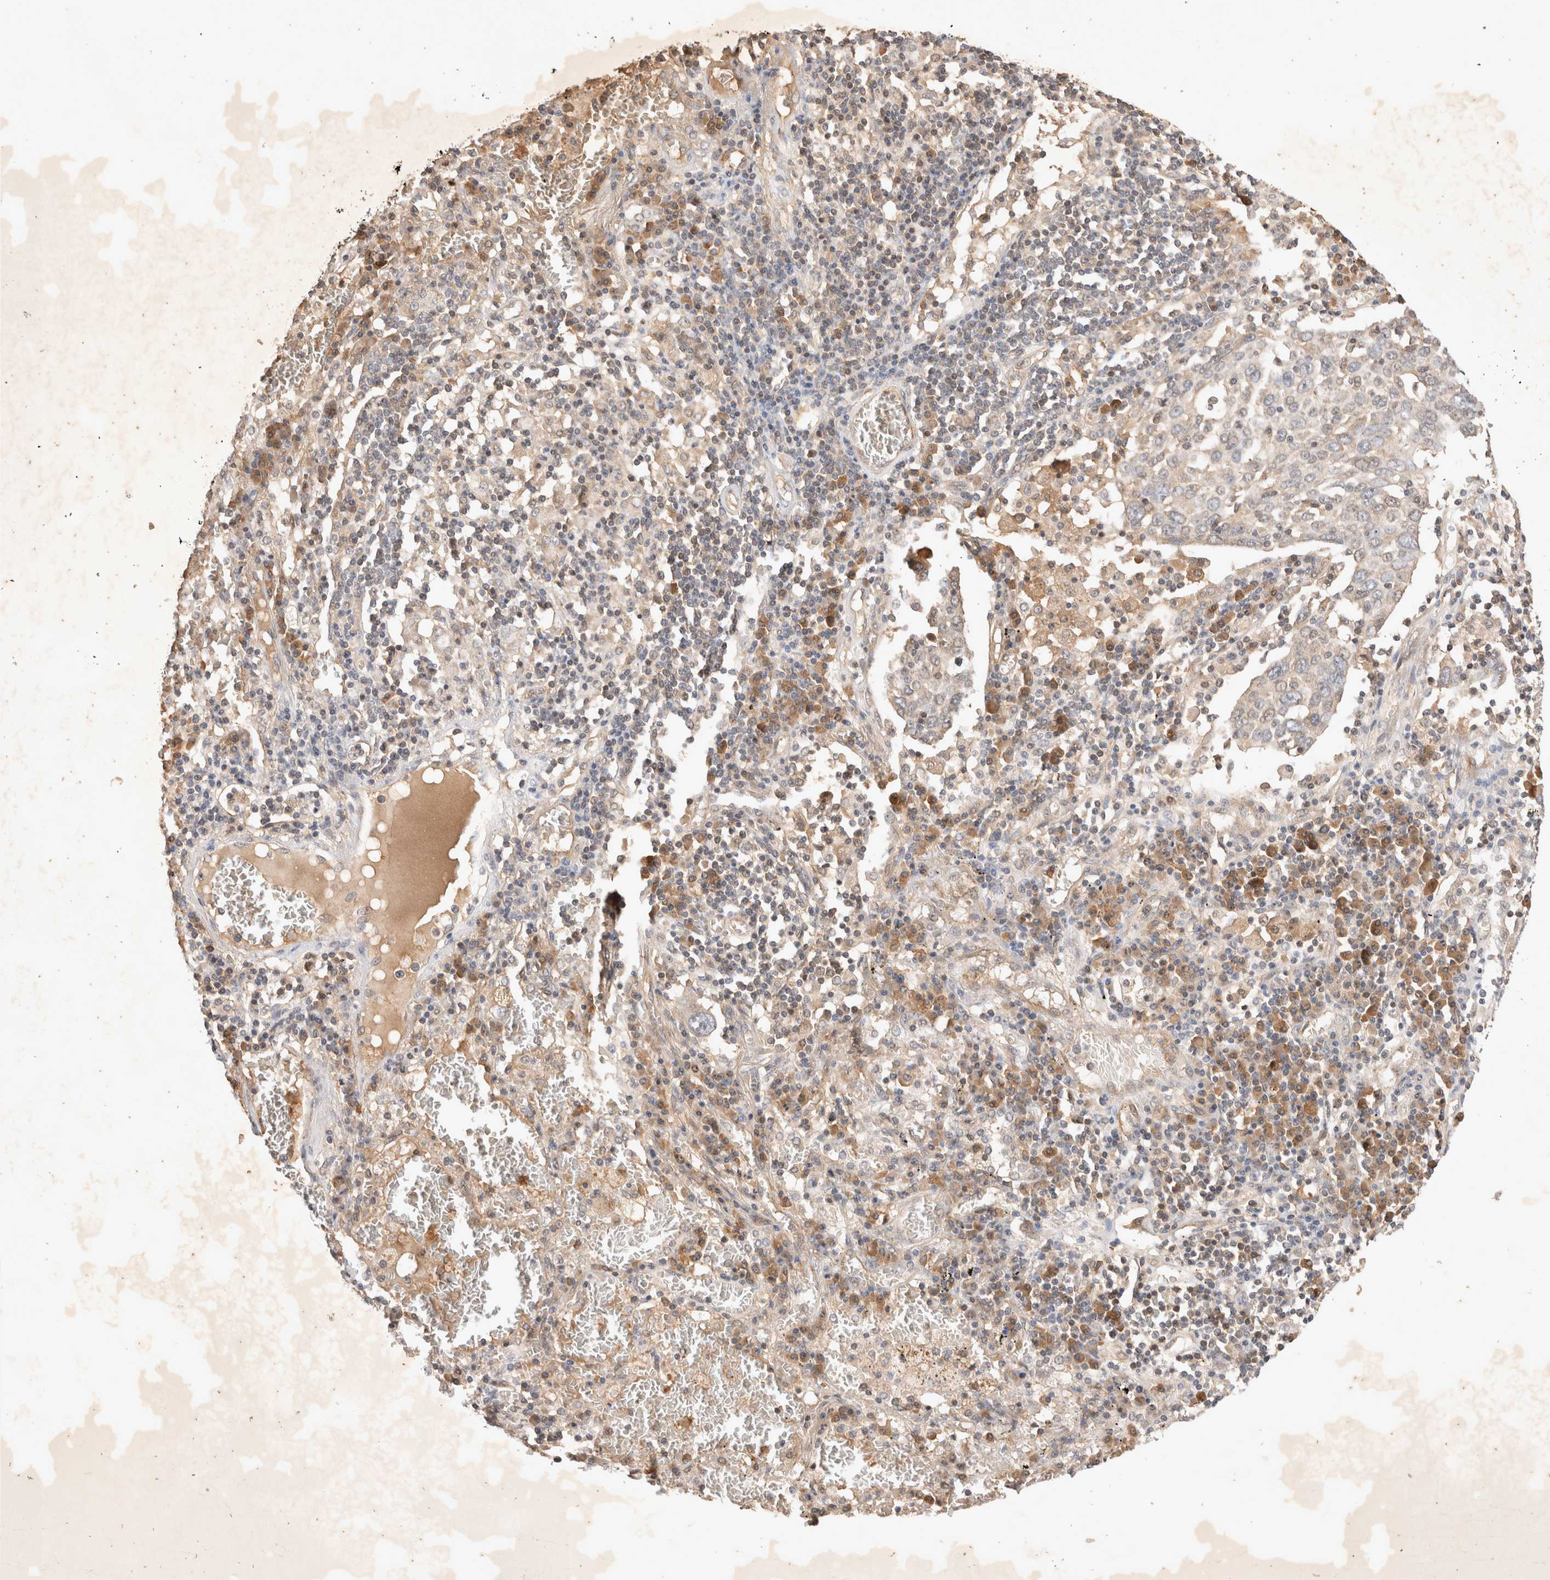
{"staining": {"intensity": "negative", "quantity": "none", "location": "none"}, "tissue": "lung cancer", "cell_type": "Tumor cells", "image_type": "cancer", "snomed": [{"axis": "morphology", "description": "Squamous cell carcinoma, NOS"}, {"axis": "topography", "description": "Lung"}], "caption": "This is a micrograph of IHC staining of lung cancer (squamous cell carcinoma), which shows no expression in tumor cells.", "gene": "YES1", "patient": {"sex": "male", "age": 65}}